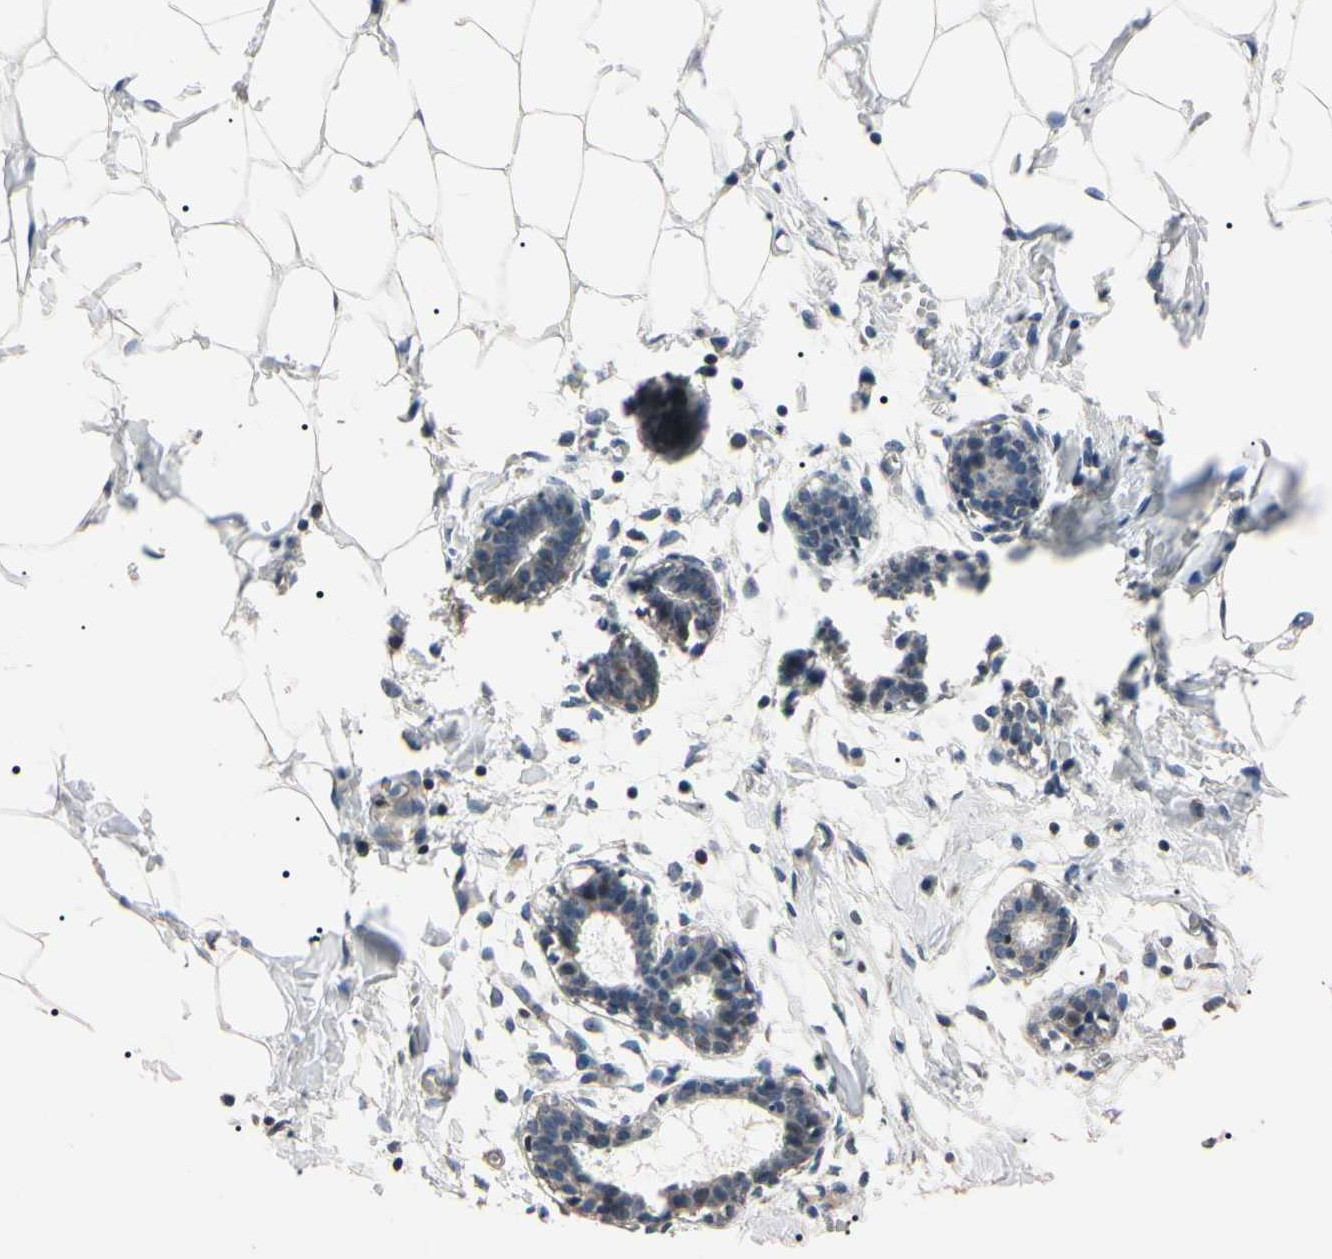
{"staining": {"intensity": "negative", "quantity": "none", "location": "none"}, "tissue": "breast", "cell_type": "Adipocytes", "image_type": "normal", "snomed": [{"axis": "morphology", "description": "Normal tissue, NOS"}, {"axis": "topography", "description": "Breast"}], "caption": "Photomicrograph shows no protein expression in adipocytes of normal breast. (DAB (3,3'-diaminobenzidine) immunohistochemistry visualized using brightfield microscopy, high magnification).", "gene": "TNFRSF1A", "patient": {"sex": "female", "age": 27}}